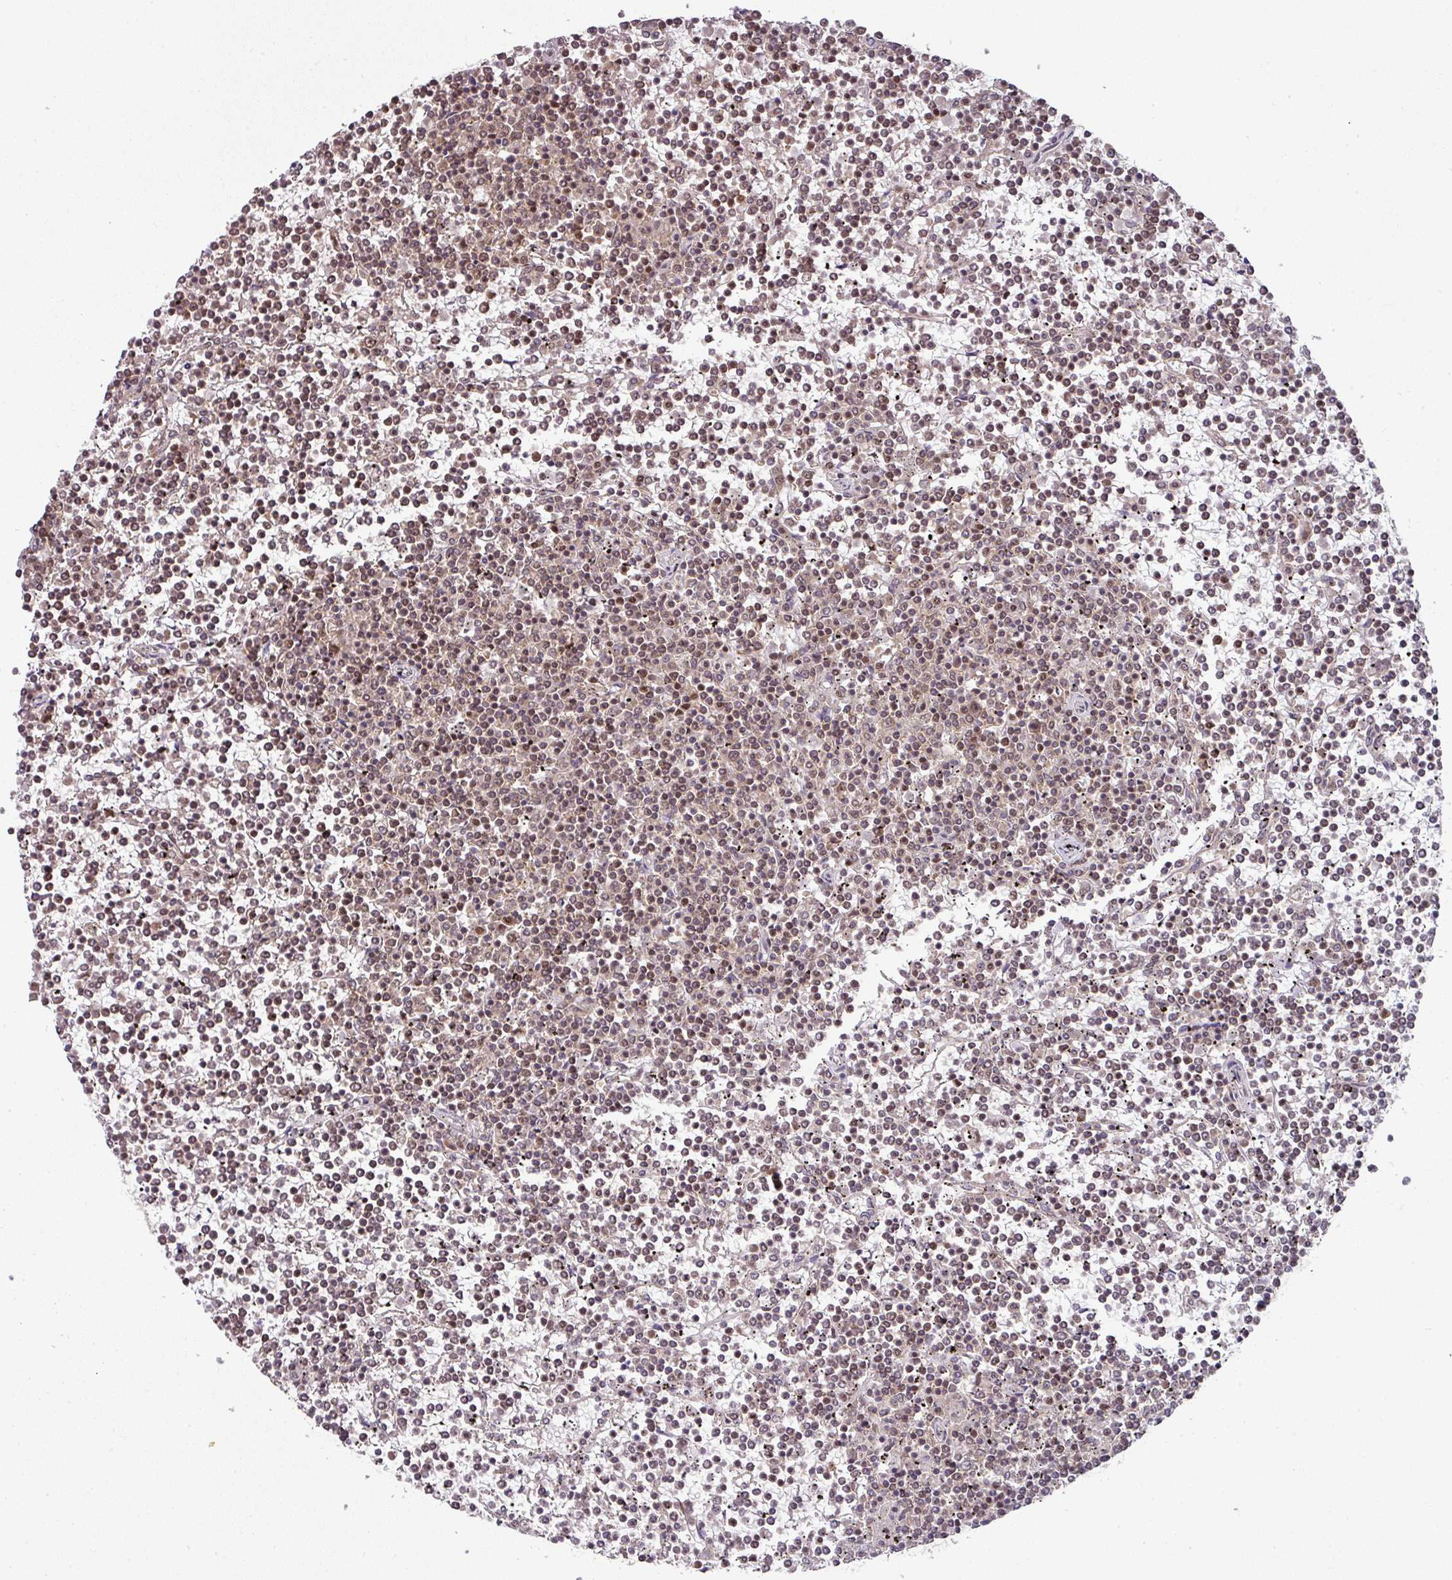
{"staining": {"intensity": "moderate", "quantity": ">75%", "location": "nuclear"}, "tissue": "lymphoma", "cell_type": "Tumor cells", "image_type": "cancer", "snomed": [{"axis": "morphology", "description": "Malignant lymphoma, non-Hodgkin's type, Low grade"}, {"axis": "topography", "description": "Spleen"}], "caption": "Protein staining demonstrates moderate nuclear positivity in approximately >75% of tumor cells in low-grade malignant lymphoma, non-Hodgkin's type.", "gene": "NCOA5", "patient": {"sex": "female", "age": 19}}